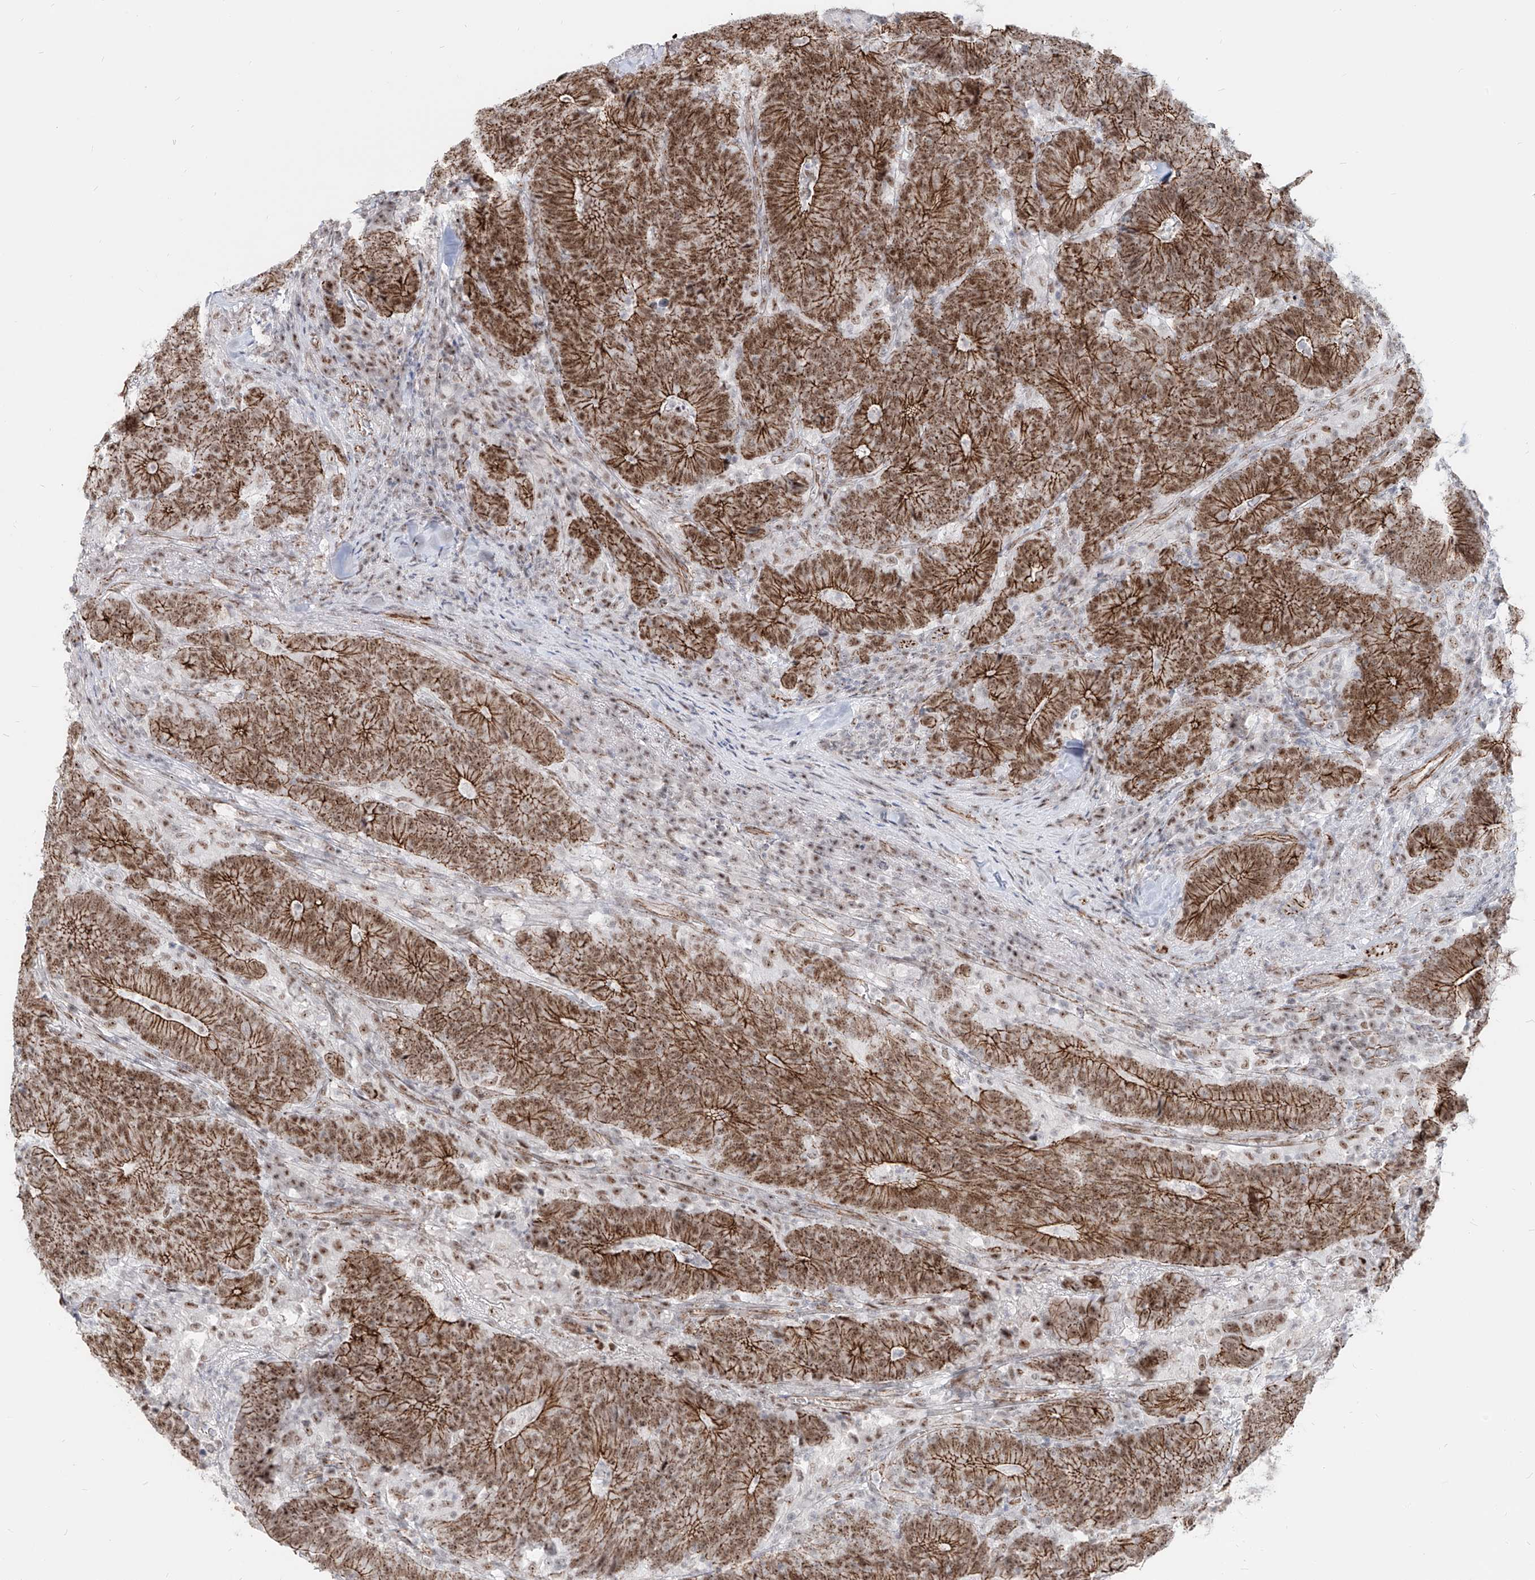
{"staining": {"intensity": "strong", "quantity": ">75%", "location": "cytoplasmic/membranous,nuclear"}, "tissue": "colorectal cancer", "cell_type": "Tumor cells", "image_type": "cancer", "snomed": [{"axis": "morphology", "description": "Normal tissue, NOS"}, {"axis": "morphology", "description": "Adenocarcinoma, NOS"}, {"axis": "topography", "description": "Colon"}], "caption": "Immunohistochemical staining of adenocarcinoma (colorectal) reveals high levels of strong cytoplasmic/membranous and nuclear staining in approximately >75% of tumor cells.", "gene": "ZNF710", "patient": {"sex": "female", "age": 75}}